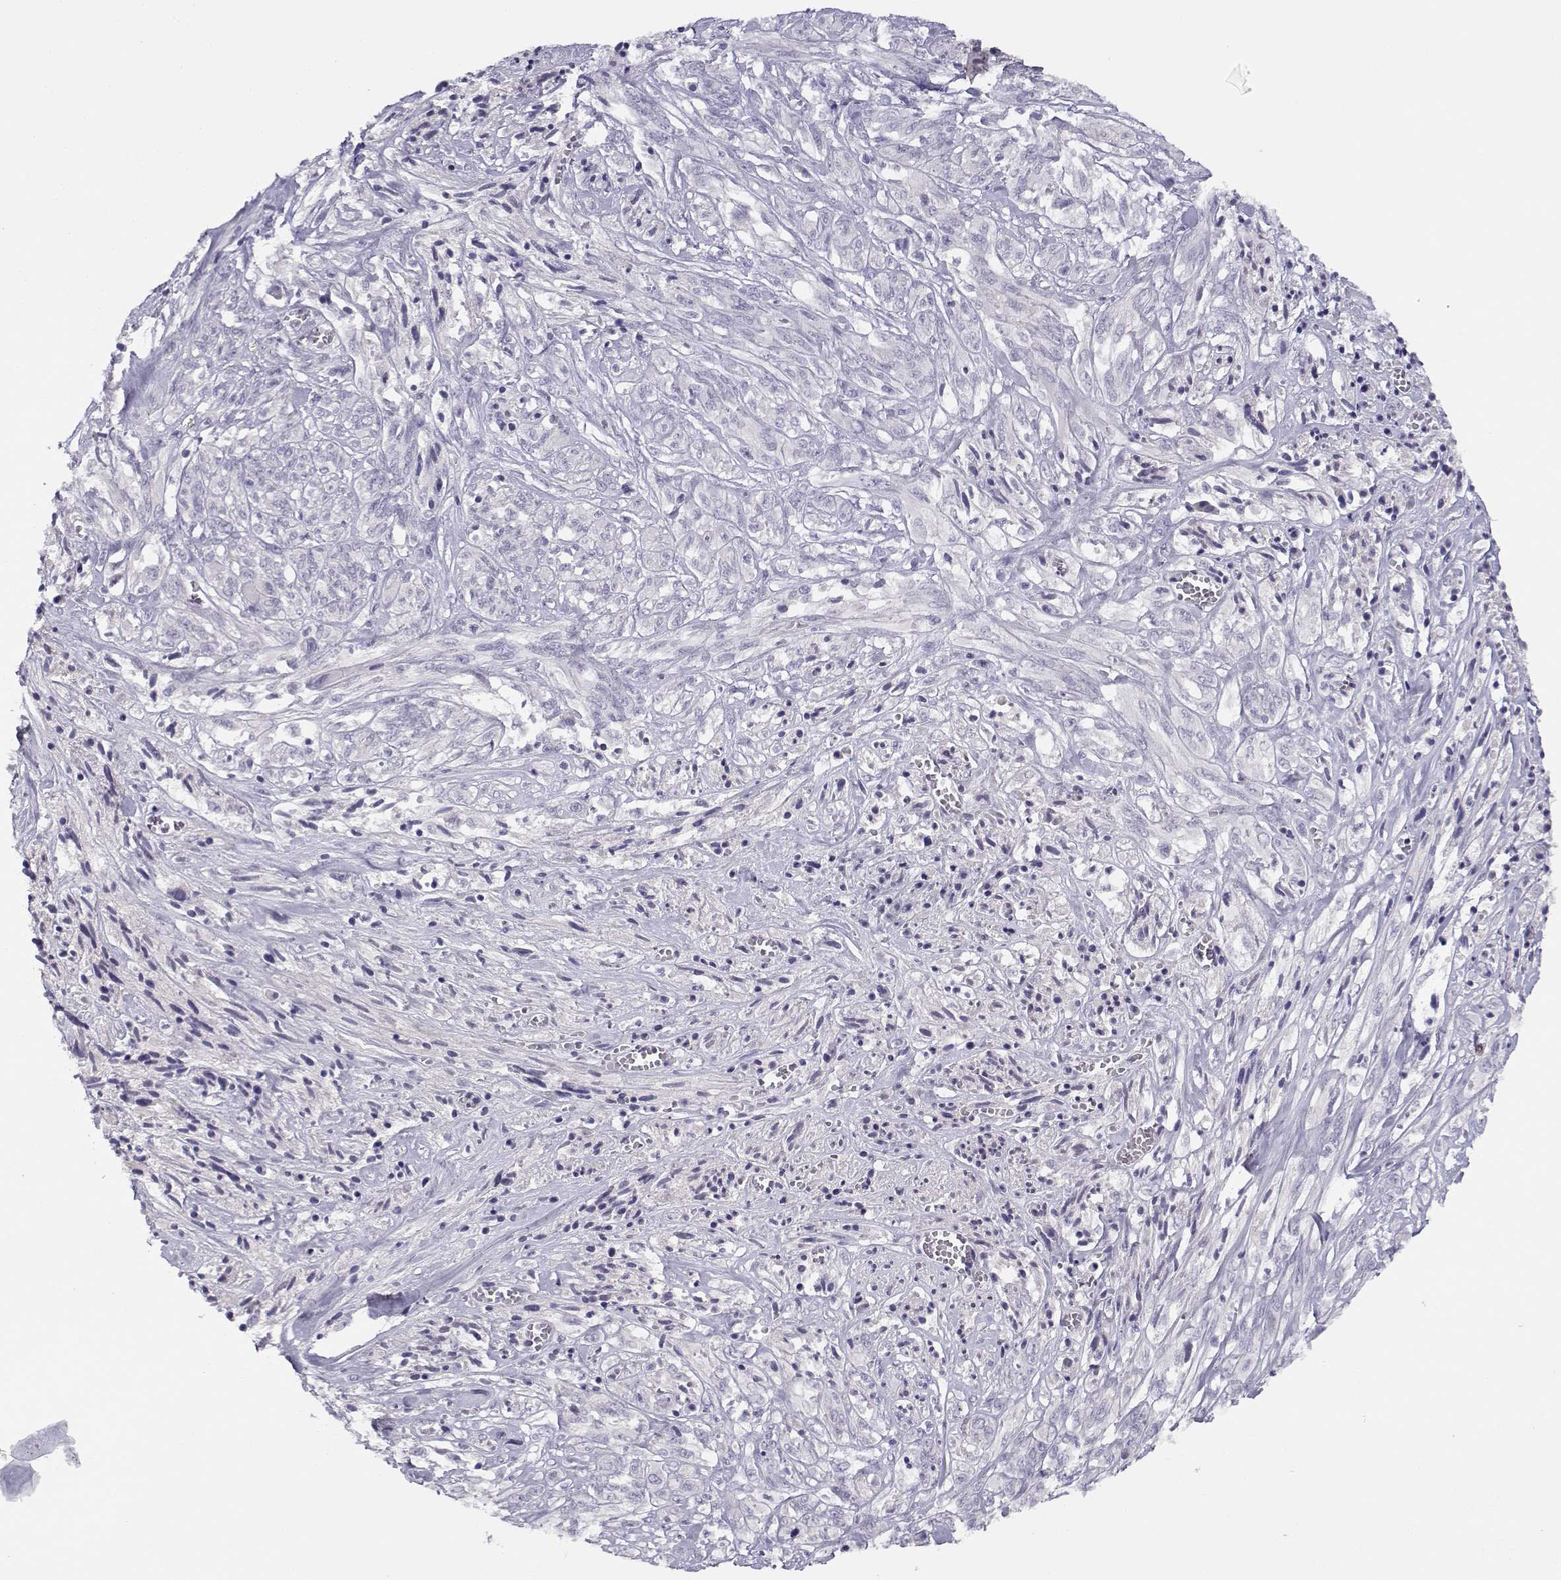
{"staining": {"intensity": "negative", "quantity": "none", "location": "none"}, "tissue": "melanoma", "cell_type": "Tumor cells", "image_type": "cancer", "snomed": [{"axis": "morphology", "description": "Malignant melanoma, NOS"}, {"axis": "topography", "description": "Skin"}], "caption": "This is a micrograph of immunohistochemistry staining of malignant melanoma, which shows no expression in tumor cells. (Brightfield microscopy of DAB (3,3'-diaminobenzidine) immunohistochemistry (IHC) at high magnification).", "gene": "CFAP77", "patient": {"sex": "female", "age": 91}}